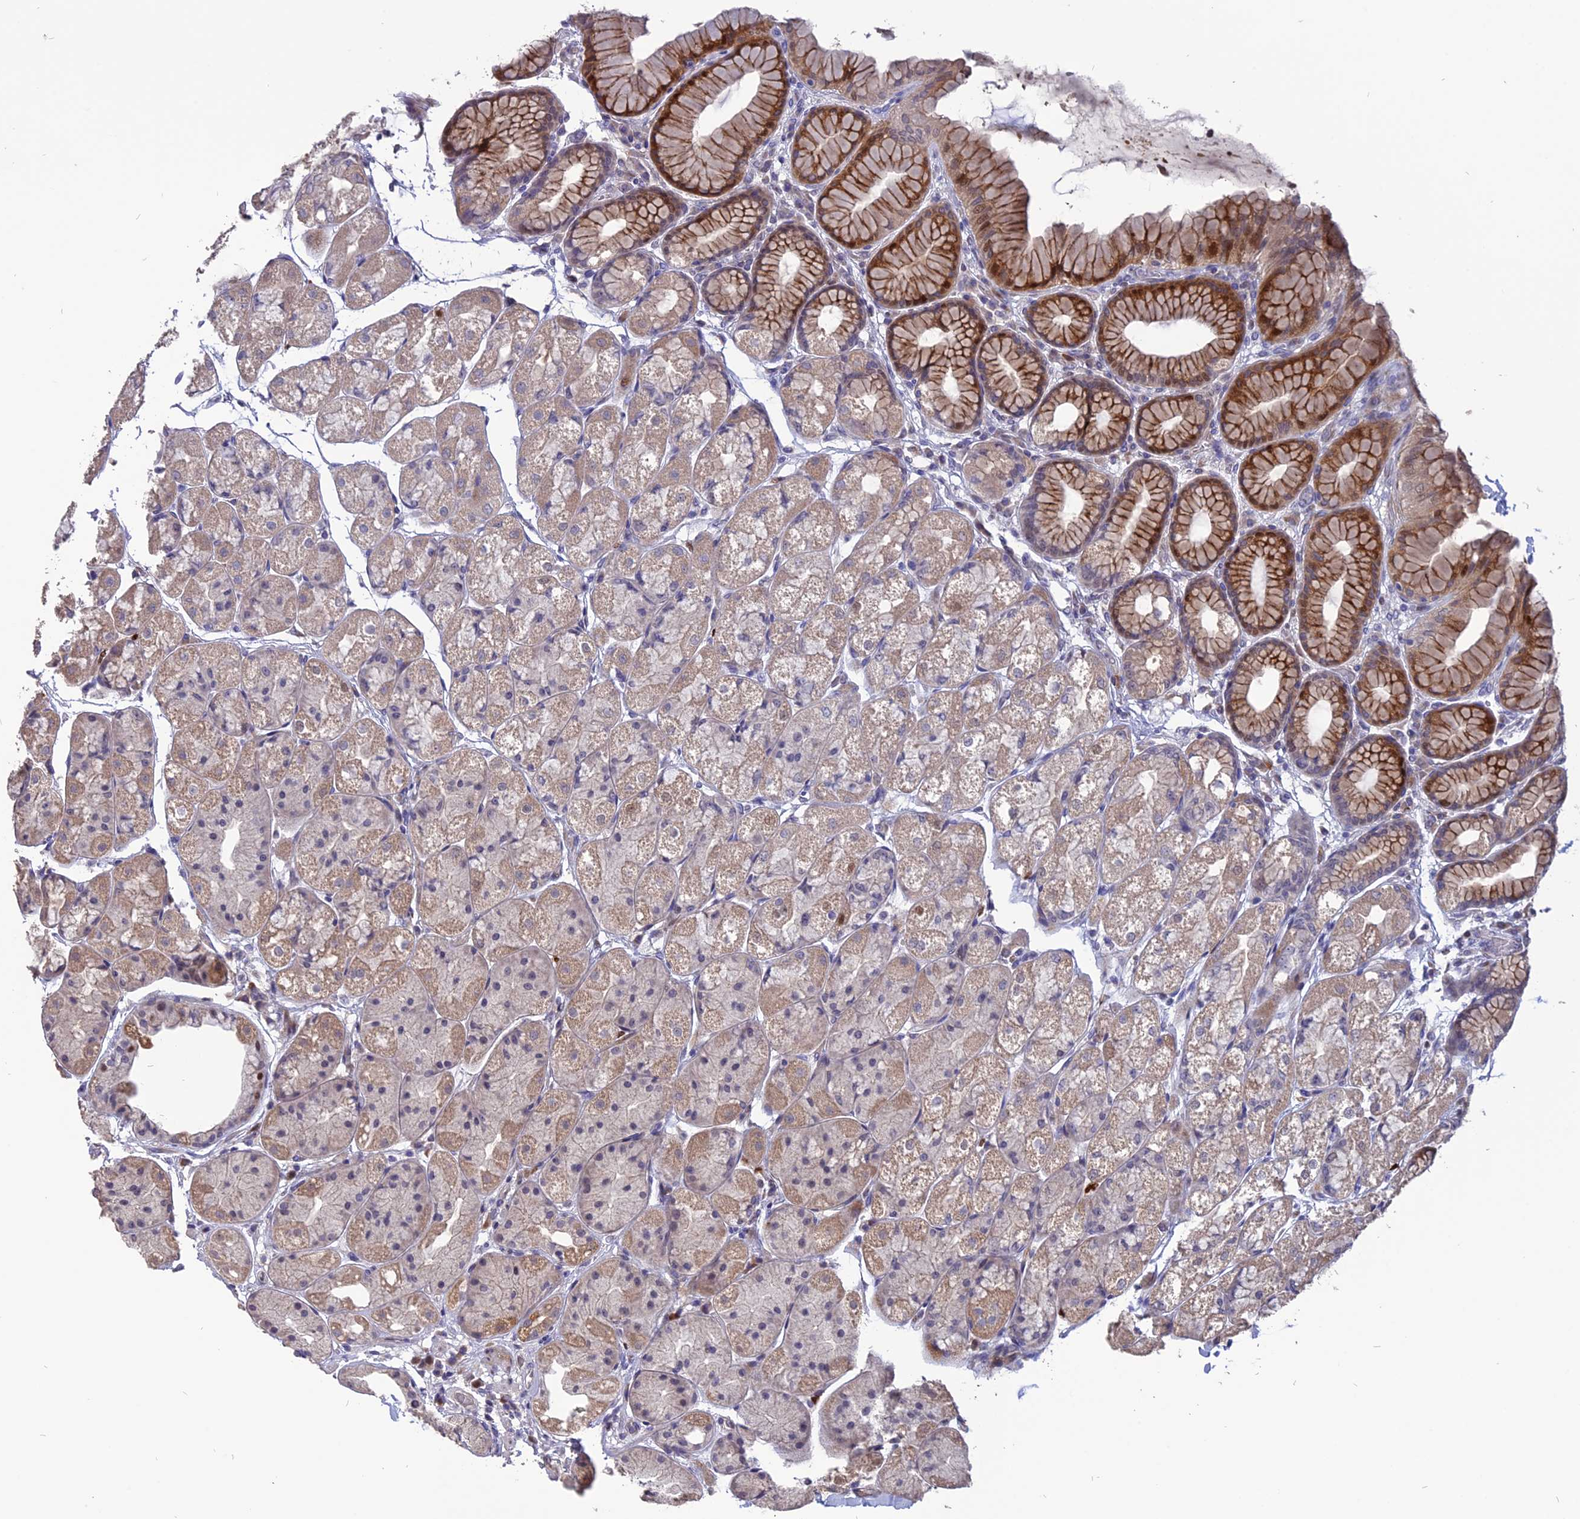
{"staining": {"intensity": "moderate", "quantity": "<25%", "location": "cytoplasmic/membranous,nuclear"}, "tissue": "stomach", "cell_type": "Glandular cells", "image_type": "normal", "snomed": [{"axis": "morphology", "description": "Normal tissue, NOS"}, {"axis": "topography", "description": "Stomach"}], "caption": "Immunohistochemistry (IHC) histopathology image of normal stomach: stomach stained using immunohistochemistry (IHC) reveals low levels of moderate protein expression localized specifically in the cytoplasmic/membranous,nuclear of glandular cells, appearing as a cytoplasmic/membranous,nuclear brown color.", "gene": "TMEM263", "patient": {"sex": "male", "age": 57}}